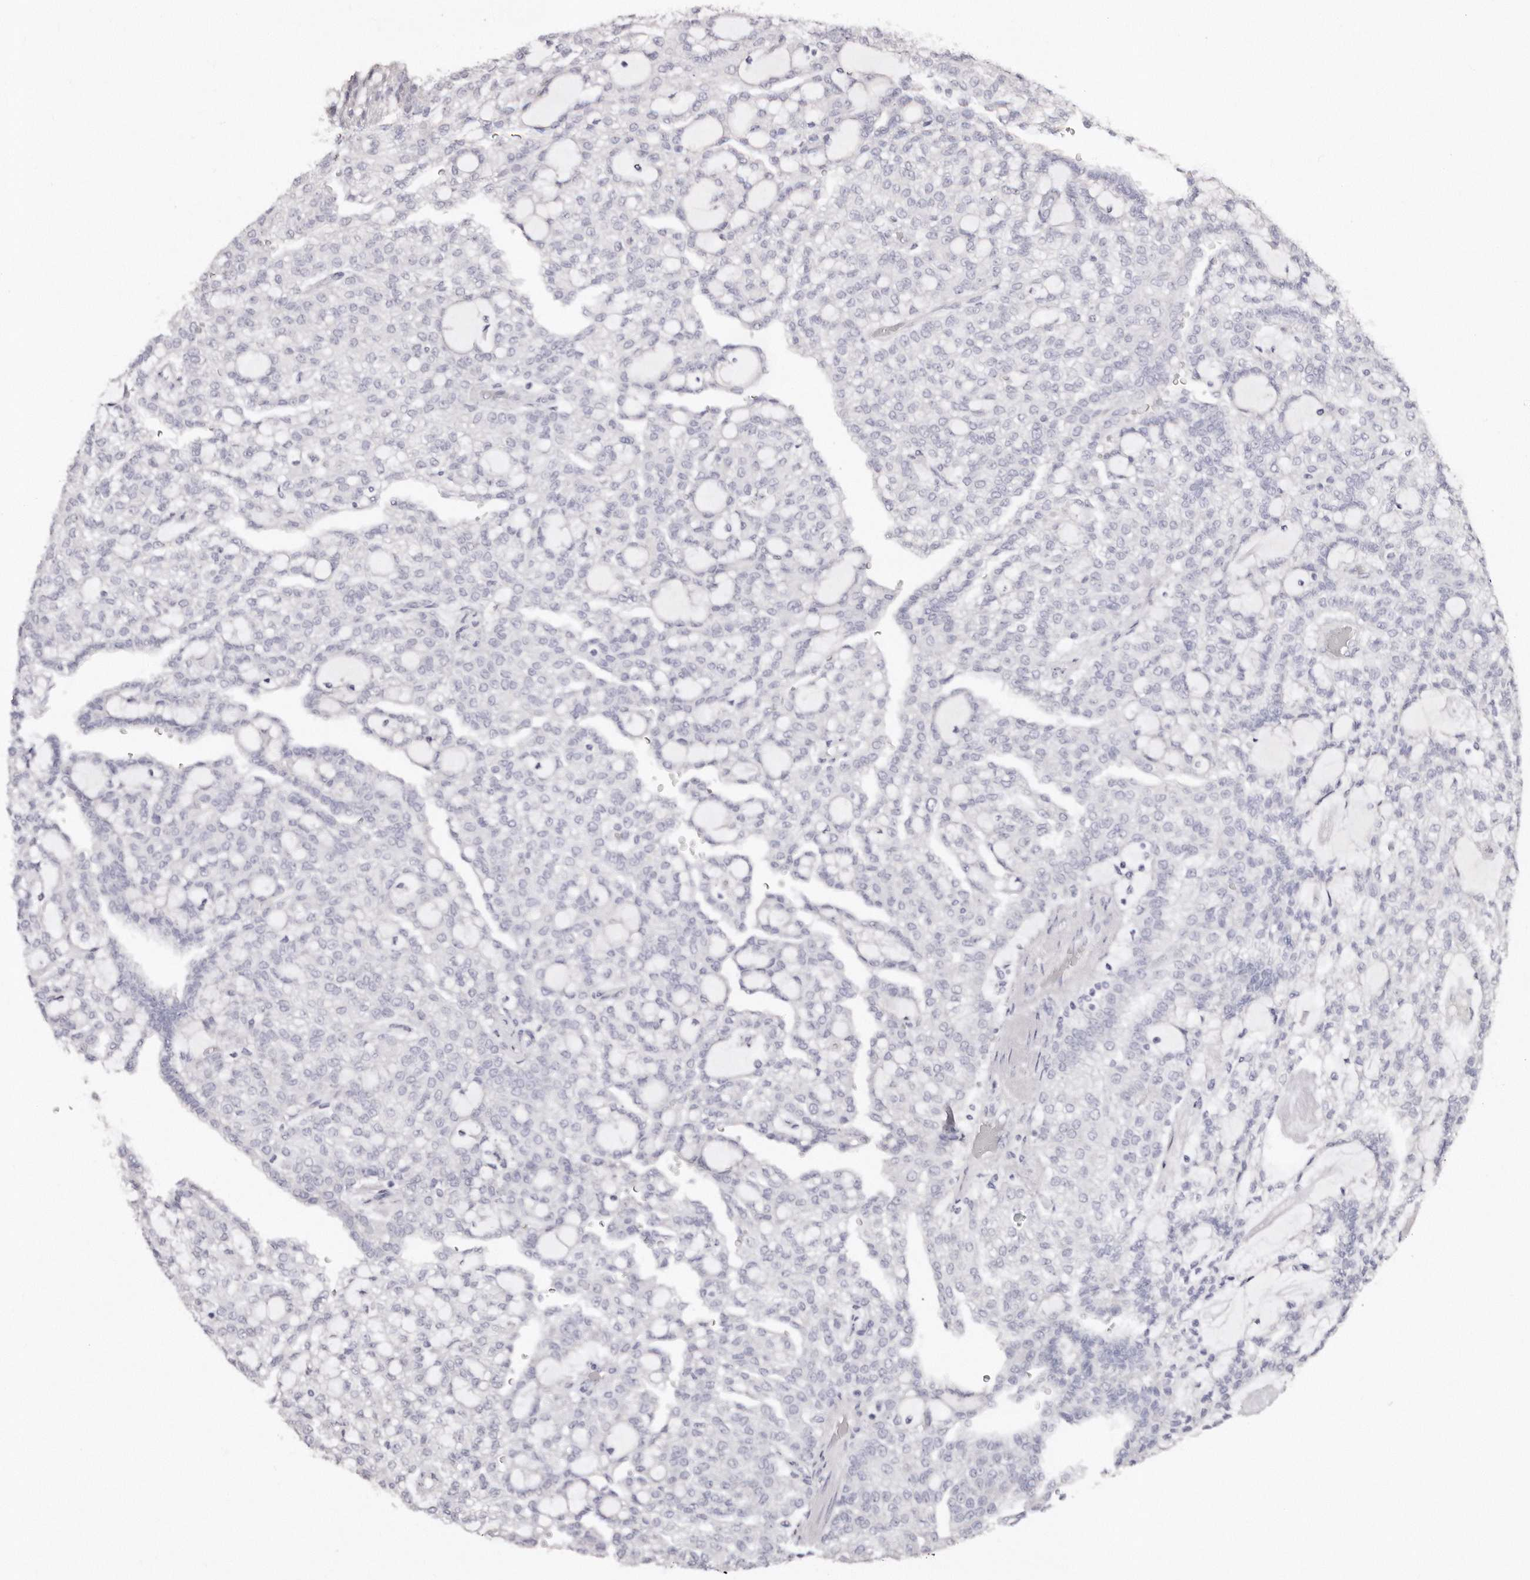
{"staining": {"intensity": "negative", "quantity": "none", "location": "none"}, "tissue": "renal cancer", "cell_type": "Tumor cells", "image_type": "cancer", "snomed": [{"axis": "morphology", "description": "Adenocarcinoma, NOS"}, {"axis": "topography", "description": "Kidney"}], "caption": "Adenocarcinoma (renal) stained for a protein using IHC displays no positivity tumor cells.", "gene": "AKNAD1", "patient": {"sex": "male", "age": 63}}